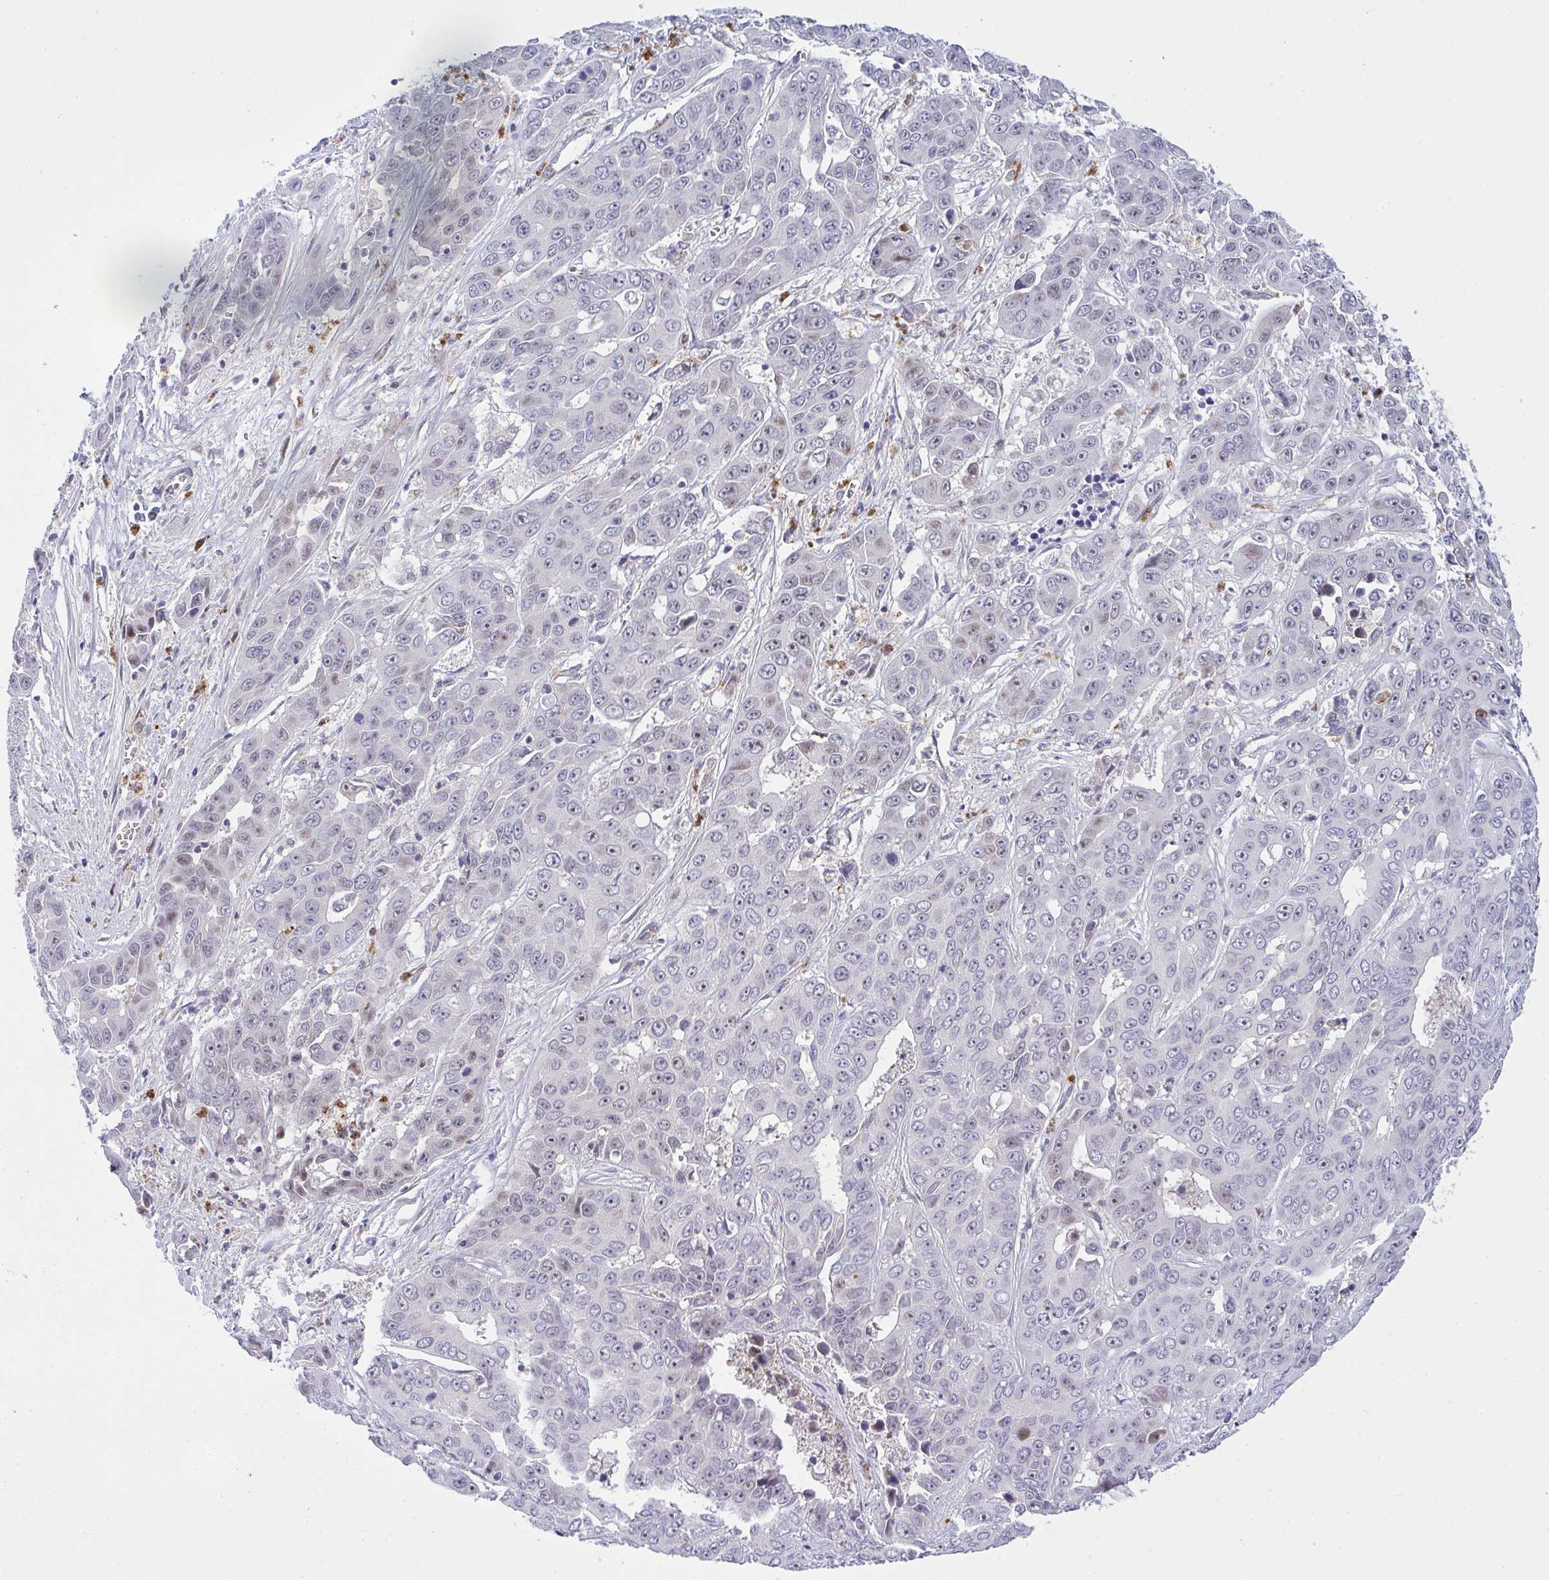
{"staining": {"intensity": "weak", "quantity": "<25%", "location": "nuclear"}, "tissue": "liver cancer", "cell_type": "Tumor cells", "image_type": "cancer", "snomed": [{"axis": "morphology", "description": "Cholangiocarcinoma"}, {"axis": "topography", "description": "Liver"}], "caption": "Immunohistochemical staining of liver cholangiocarcinoma displays no significant expression in tumor cells.", "gene": "ZNF554", "patient": {"sex": "female", "age": 52}}